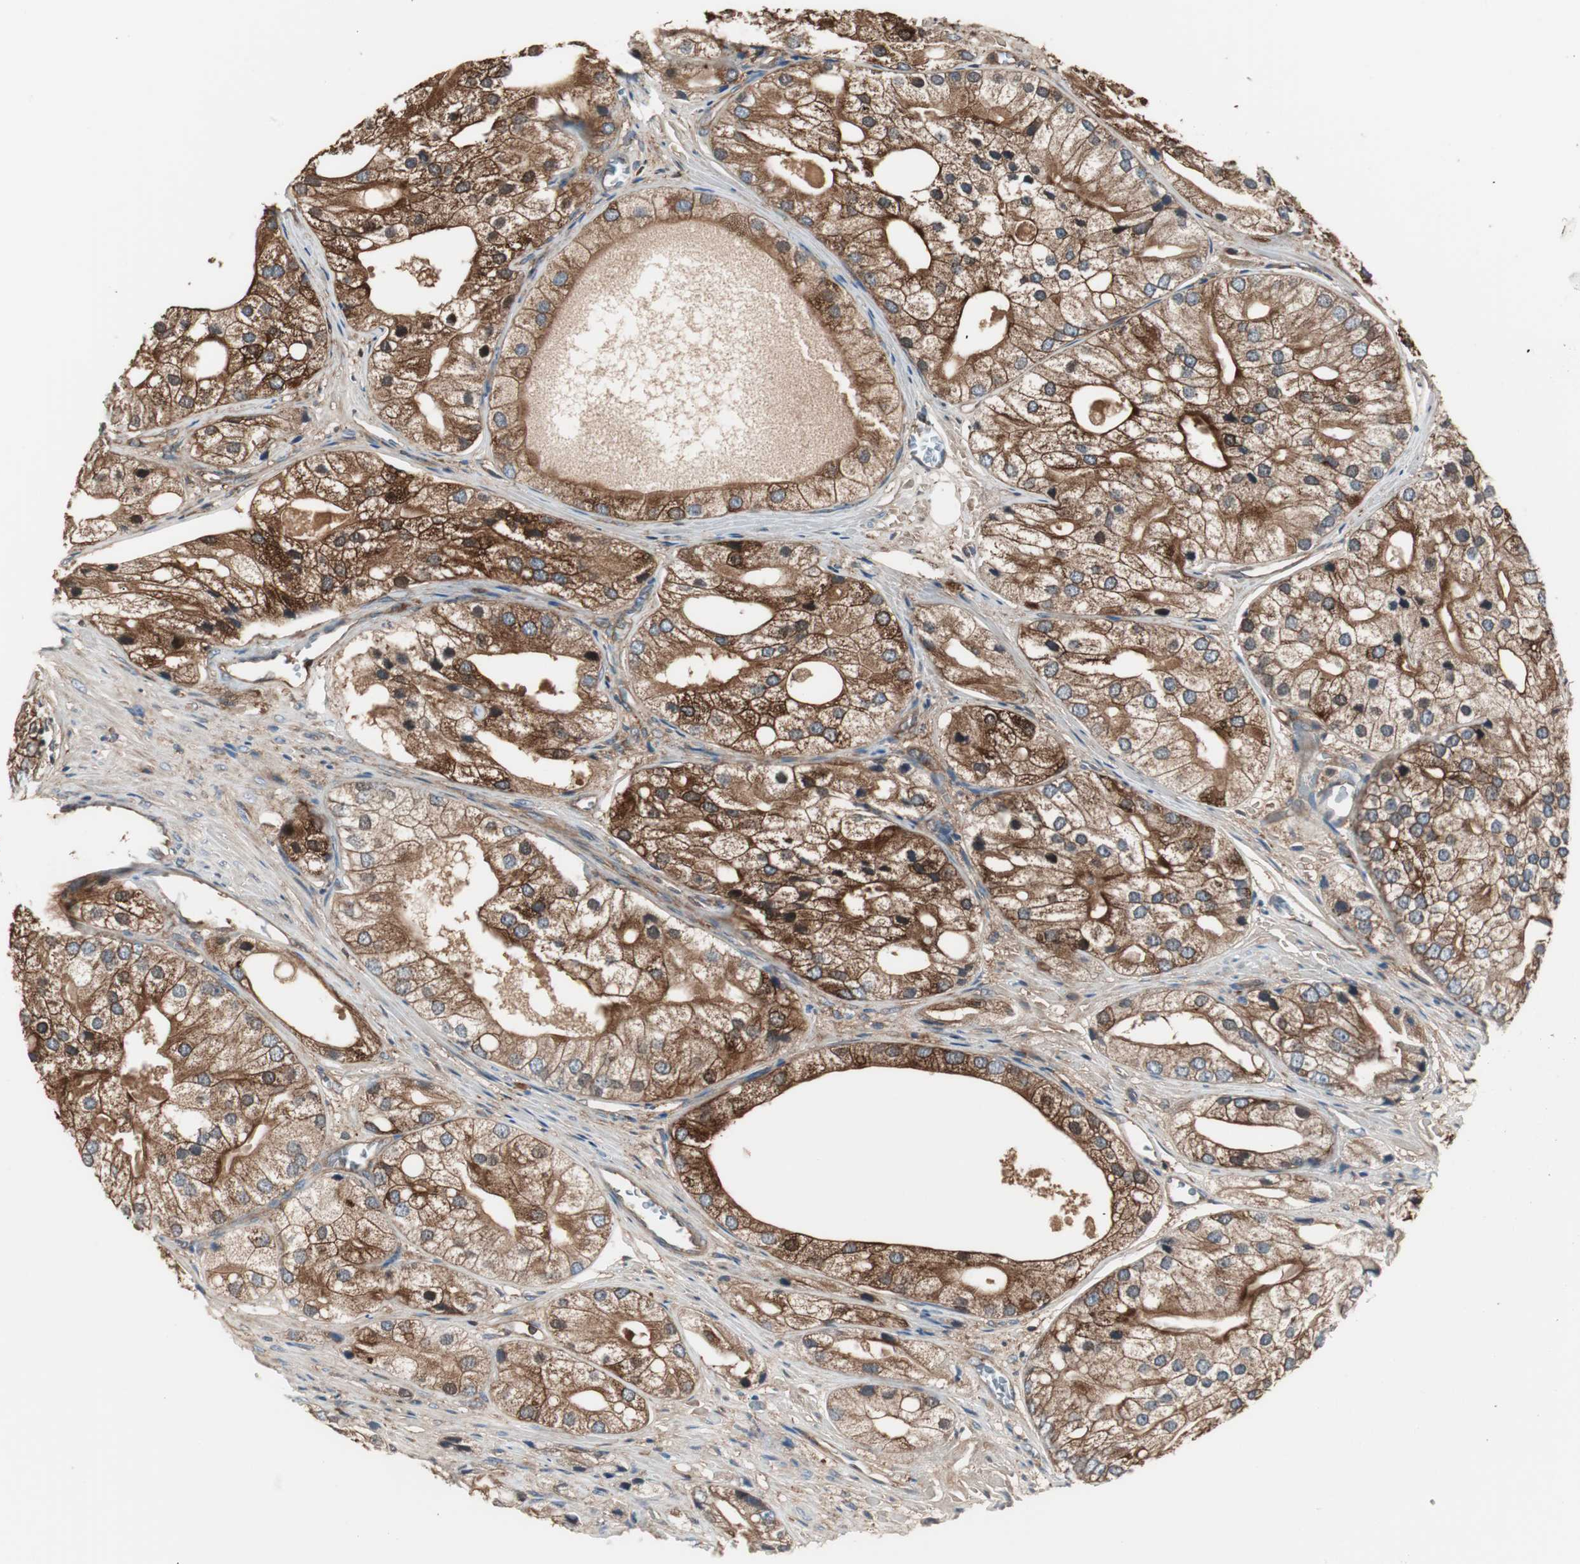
{"staining": {"intensity": "strong", "quantity": ">75%", "location": "cytoplasmic/membranous"}, "tissue": "prostate cancer", "cell_type": "Tumor cells", "image_type": "cancer", "snomed": [{"axis": "morphology", "description": "Adenocarcinoma, Low grade"}, {"axis": "topography", "description": "Prostate"}], "caption": "High-magnification brightfield microscopy of prostate cancer (adenocarcinoma (low-grade)) stained with DAB (brown) and counterstained with hematoxylin (blue). tumor cells exhibit strong cytoplasmic/membranous positivity is identified in about>75% of cells.", "gene": "CAPNS1", "patient": {"sex": "male", "age": 69}}